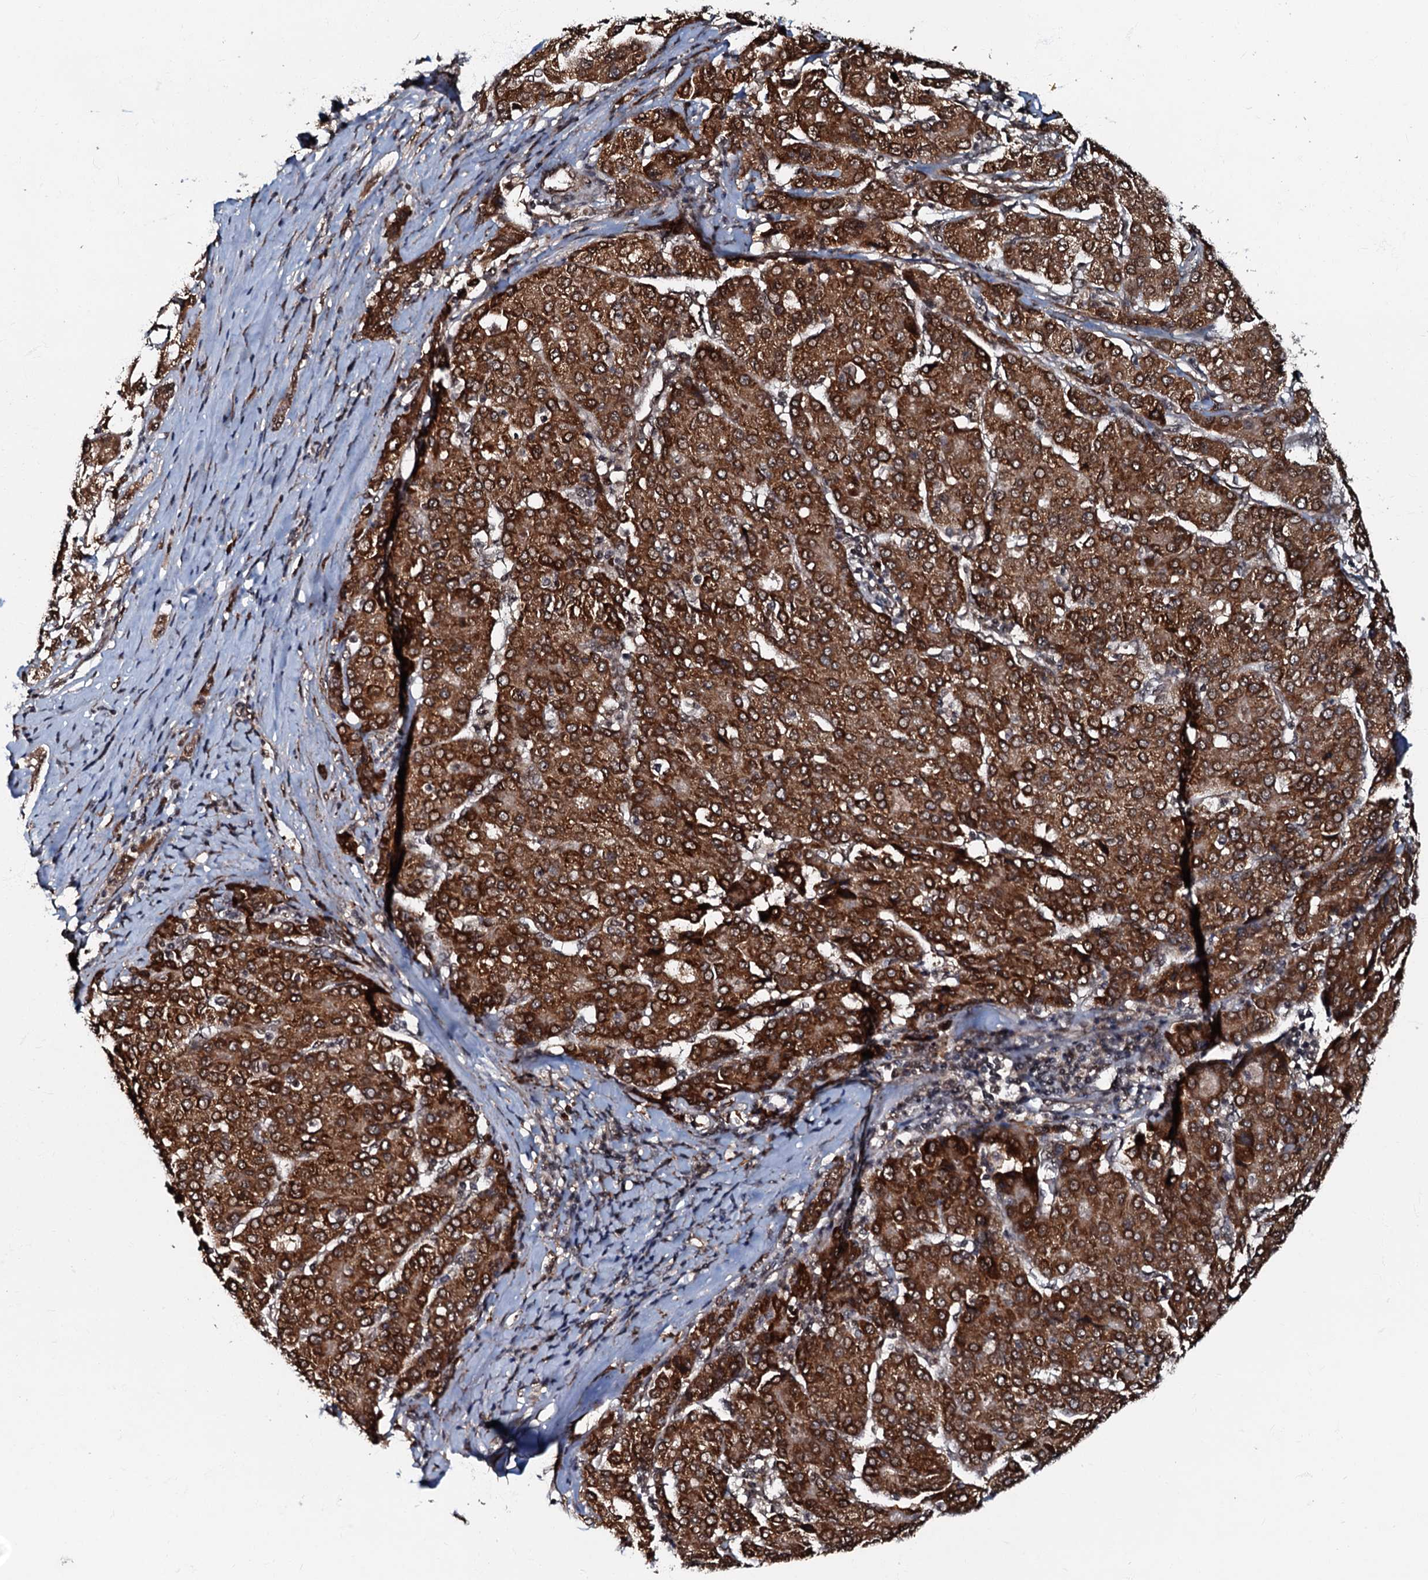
{"staining": {"intensity": "strong", "quantity": ">75%", "location": "cytoplasmic/membranous"}, "tissue": "liver cancer", "cell_type": "Tumor cells", "image_type": "cancer", "snomed": [{"axis": "morphology", "description": "Carcinoma, Hepatocellular, NOS"}, {"axis": "topography", "description": "Liver"}], "caption": "Liver cancer (hepatocellular carcinoma) stained with DAB immunohistochemistry (IHC) exhibits high levels of strong cytoplasmic/membranous staining in about >75% of tumor cells.", "gene": "C18orf32", "patient": {"sex": "male", "age": 65}}